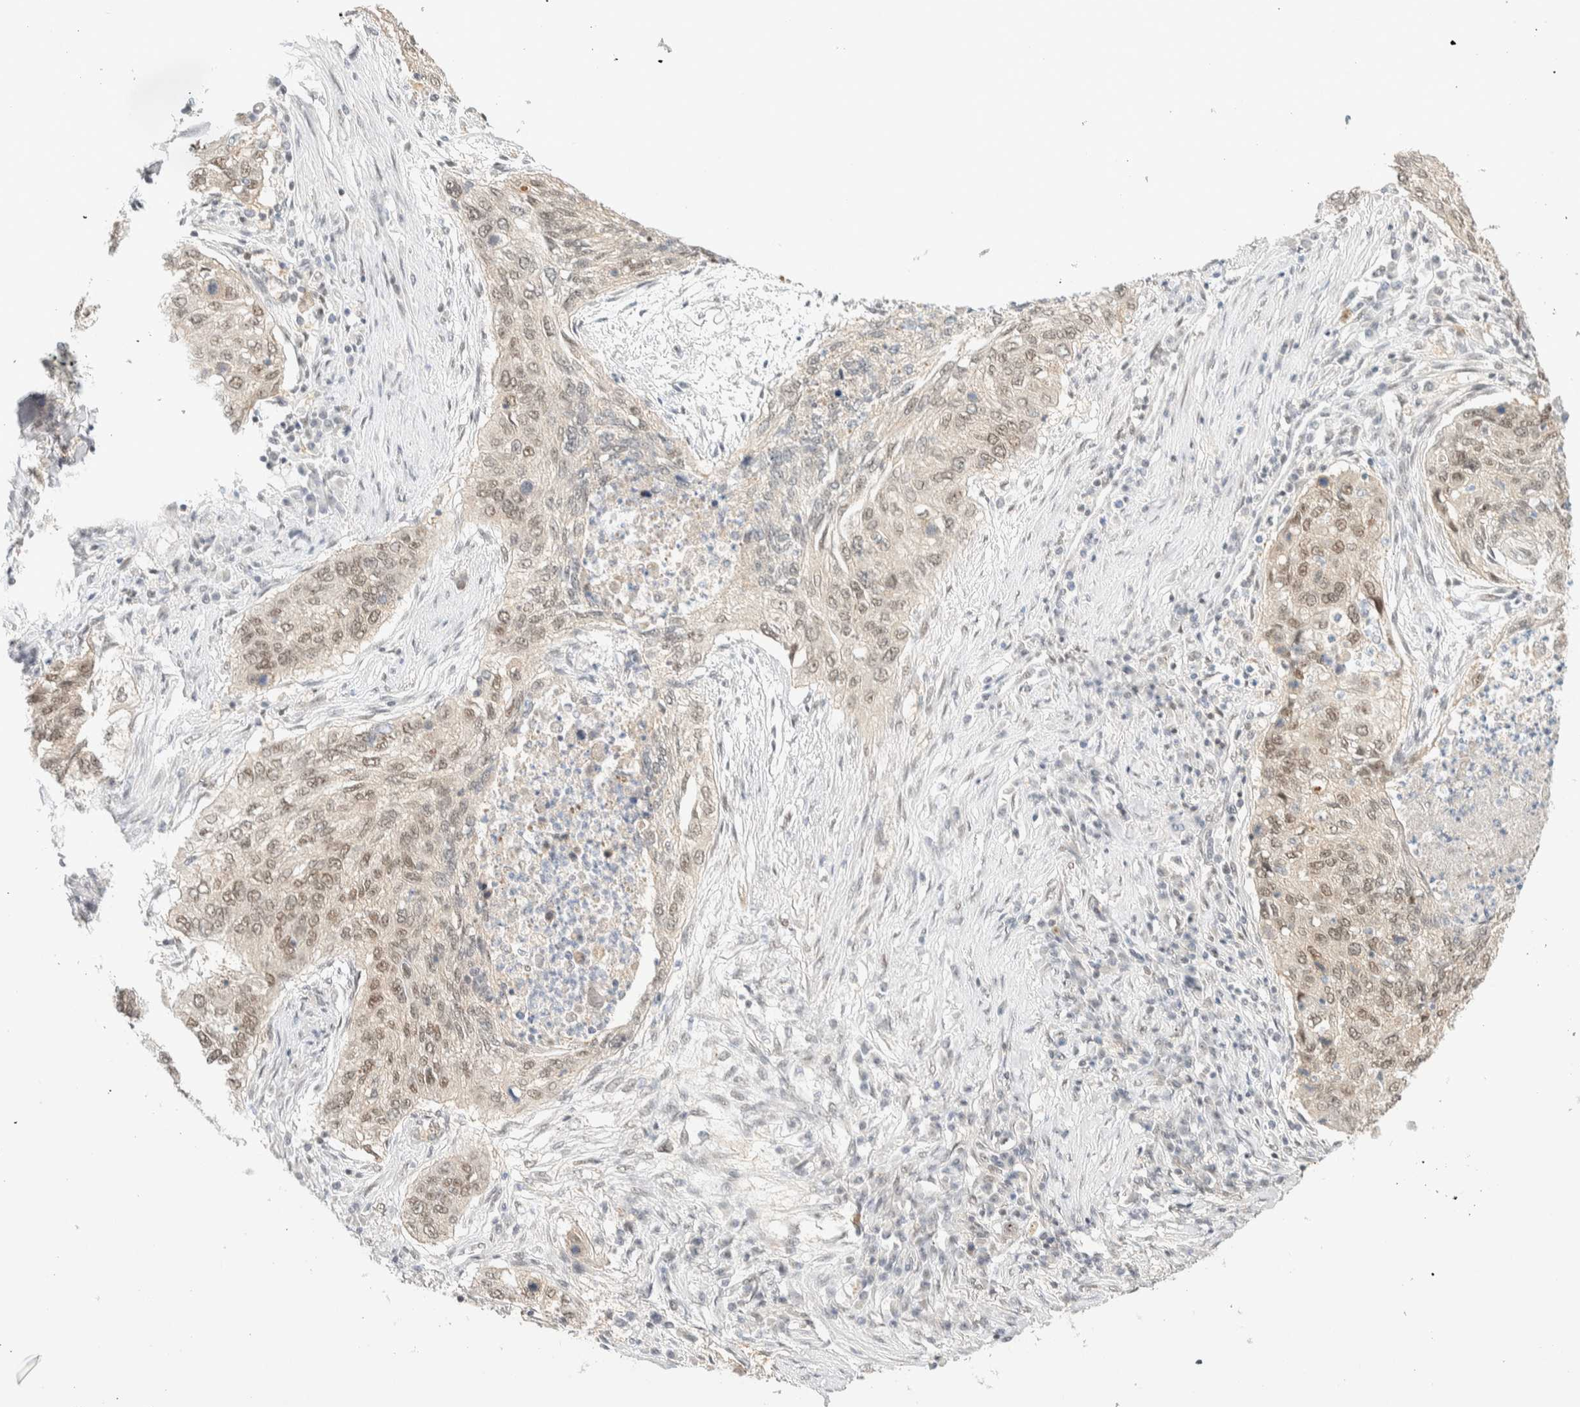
{"staining": {"intensity": "weak", "quantity": ">75%", "location": "nuclear"}, "tissue": "lung cancer", "cell_type": "Tumor cells", "image_type": "cancer", "snomed": [{"axis": "morphology", "description": "Squamous cell carcinoma, NOS"}, {"axis": "topography", "description": "Lung"}], "caption": "Immunohistochemistry (IHC) histopathology image of human squamous cell carcinoma (lung) stained for a protein (brown), which reveals low levels of weak nuclear positivity in approximately >75% of tumor cells.", "gene": "PYGO2", "patient": {"sex": "female", "age": 63}}